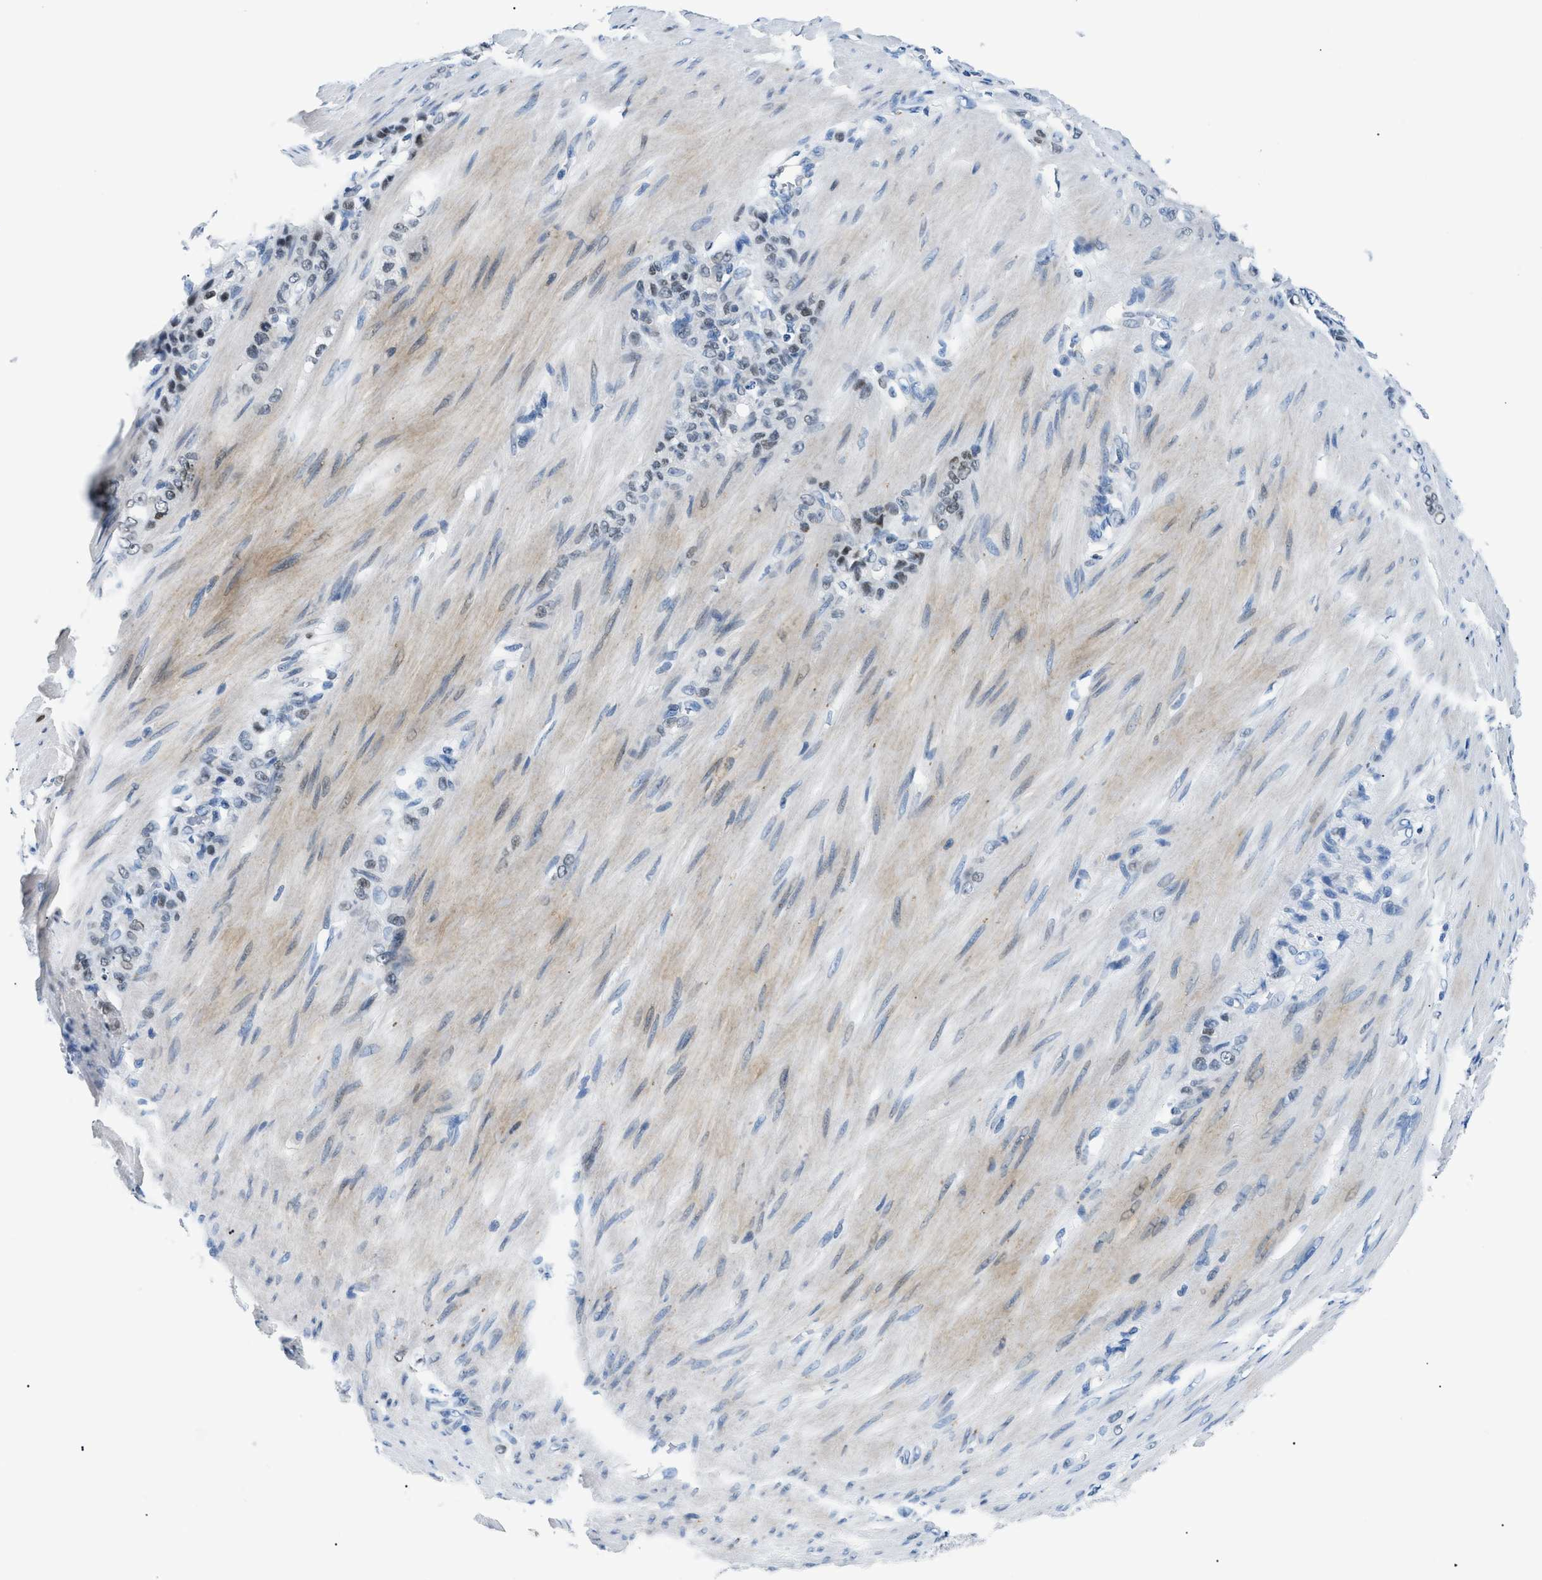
{"staining": {"intensity": "weak", "quantity": "25%-75%", "location": "nuclear"}, "tissue": "stomach cancer", "cell_type": "Tumor cells", "image_type": "cancer", "snomed": [{"axis": "morphology", "description": "Adenocarcinoma, NOS"}, {"axis": "topography", "description": "Stomach"}], "caption": "This image reveals immunohistochemistry (IHC) staining of human stomach cancer (adenocarcinoma), with low weak nuclear staining in about 25%-75% of tumor cells.", "gene": "SMARCC1", "patient": {"sex": "male", "age": 82}}